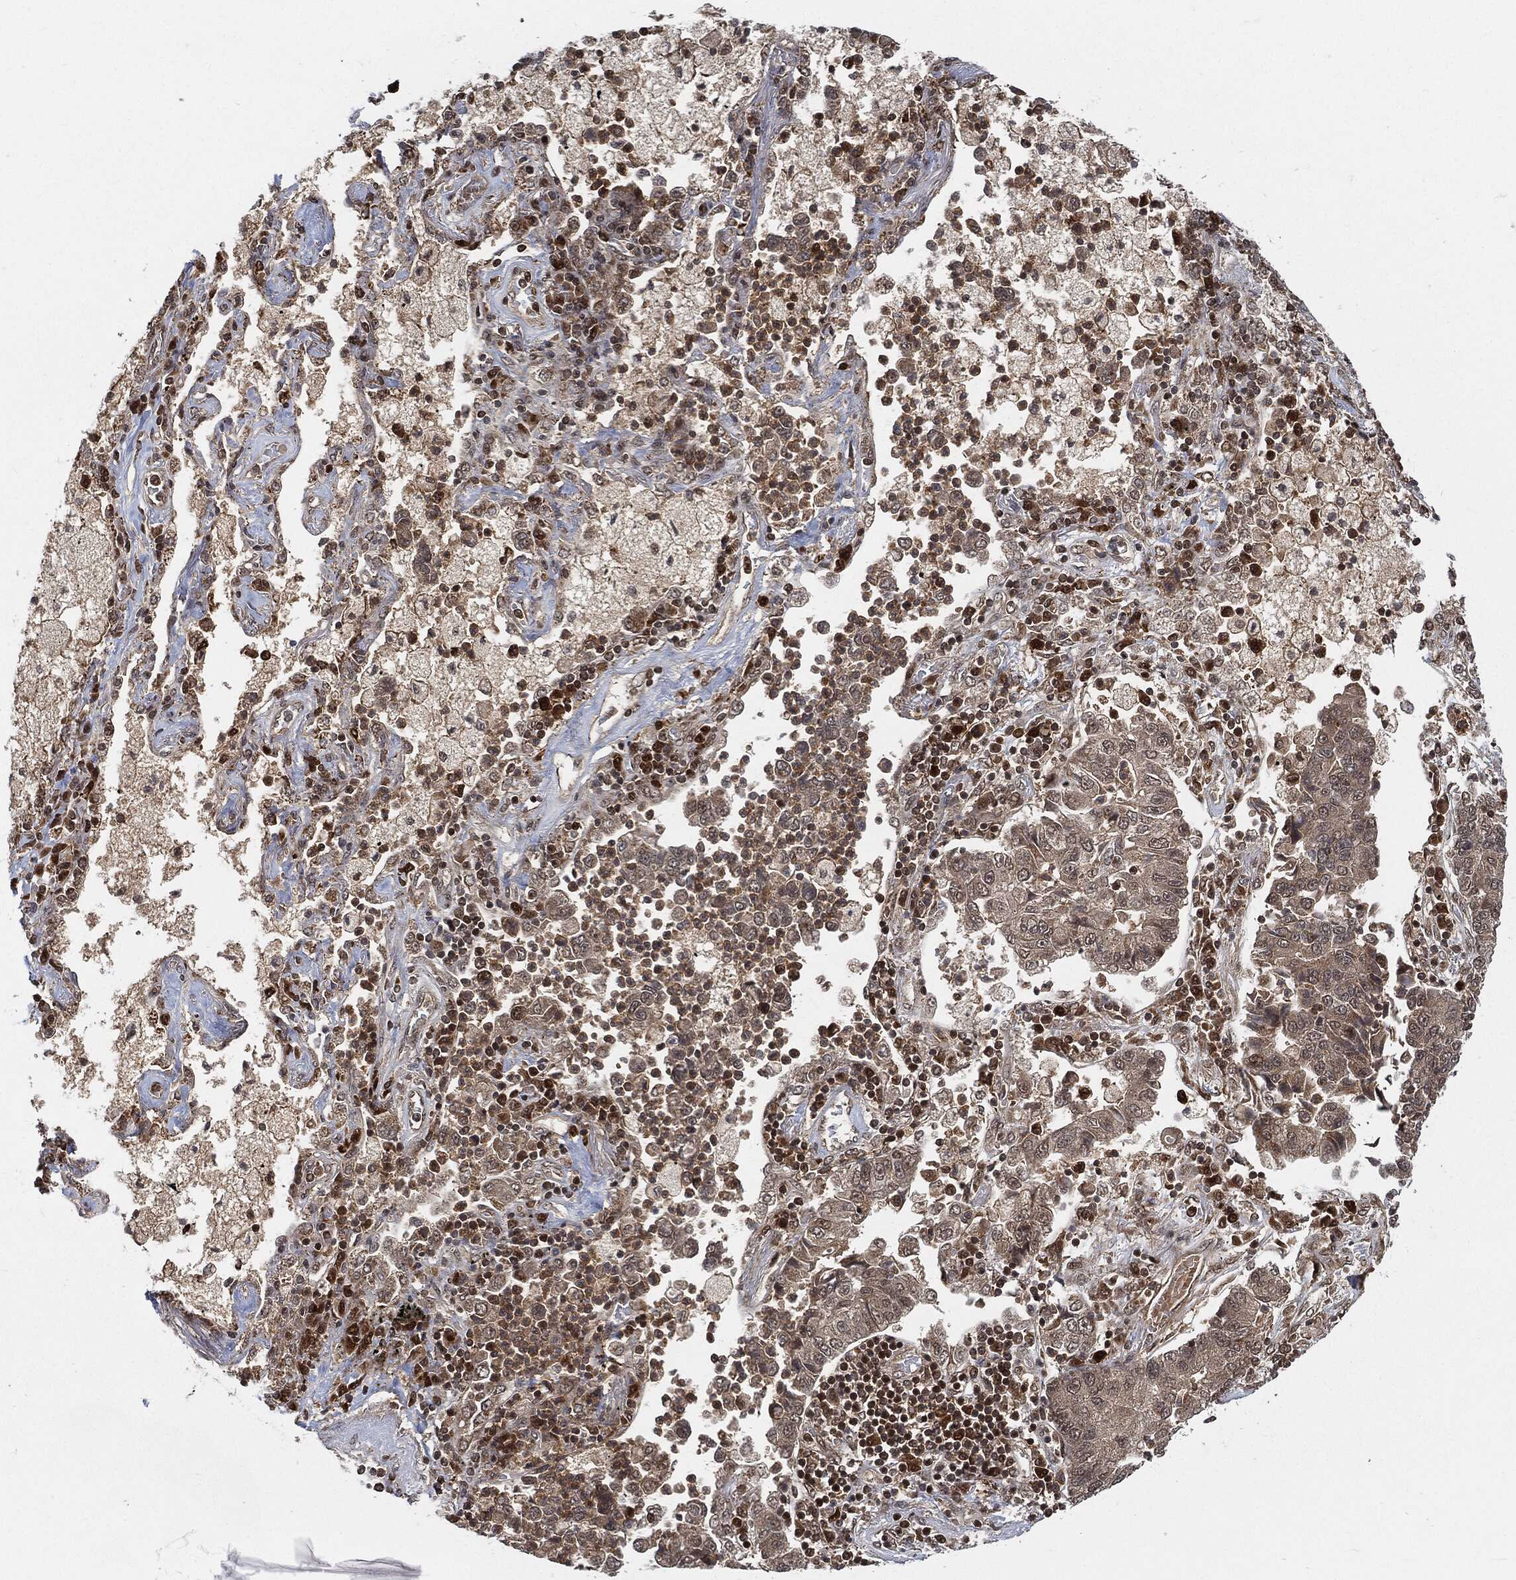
{"staining": {"intensity": "negative", "quantity": "none", "location": "none"}, "tissue": "lung cancer", "cell_type": "Tumor cells", "image_type": "cancer", "snomed": [{"axis": "morphology", "description": "Adenocarcinoma, NOS"}, {"axis": "topography", "description": "Lung"}], "caption": "DAB (3,3'-diaminobenzidine) immunohistochemical staining of lung cancer (adenocarcinoma) demonstrates no significant positivity in tumor cells.", "gene": "CUTA", "patient": {"sex": "female", "age": 57}}